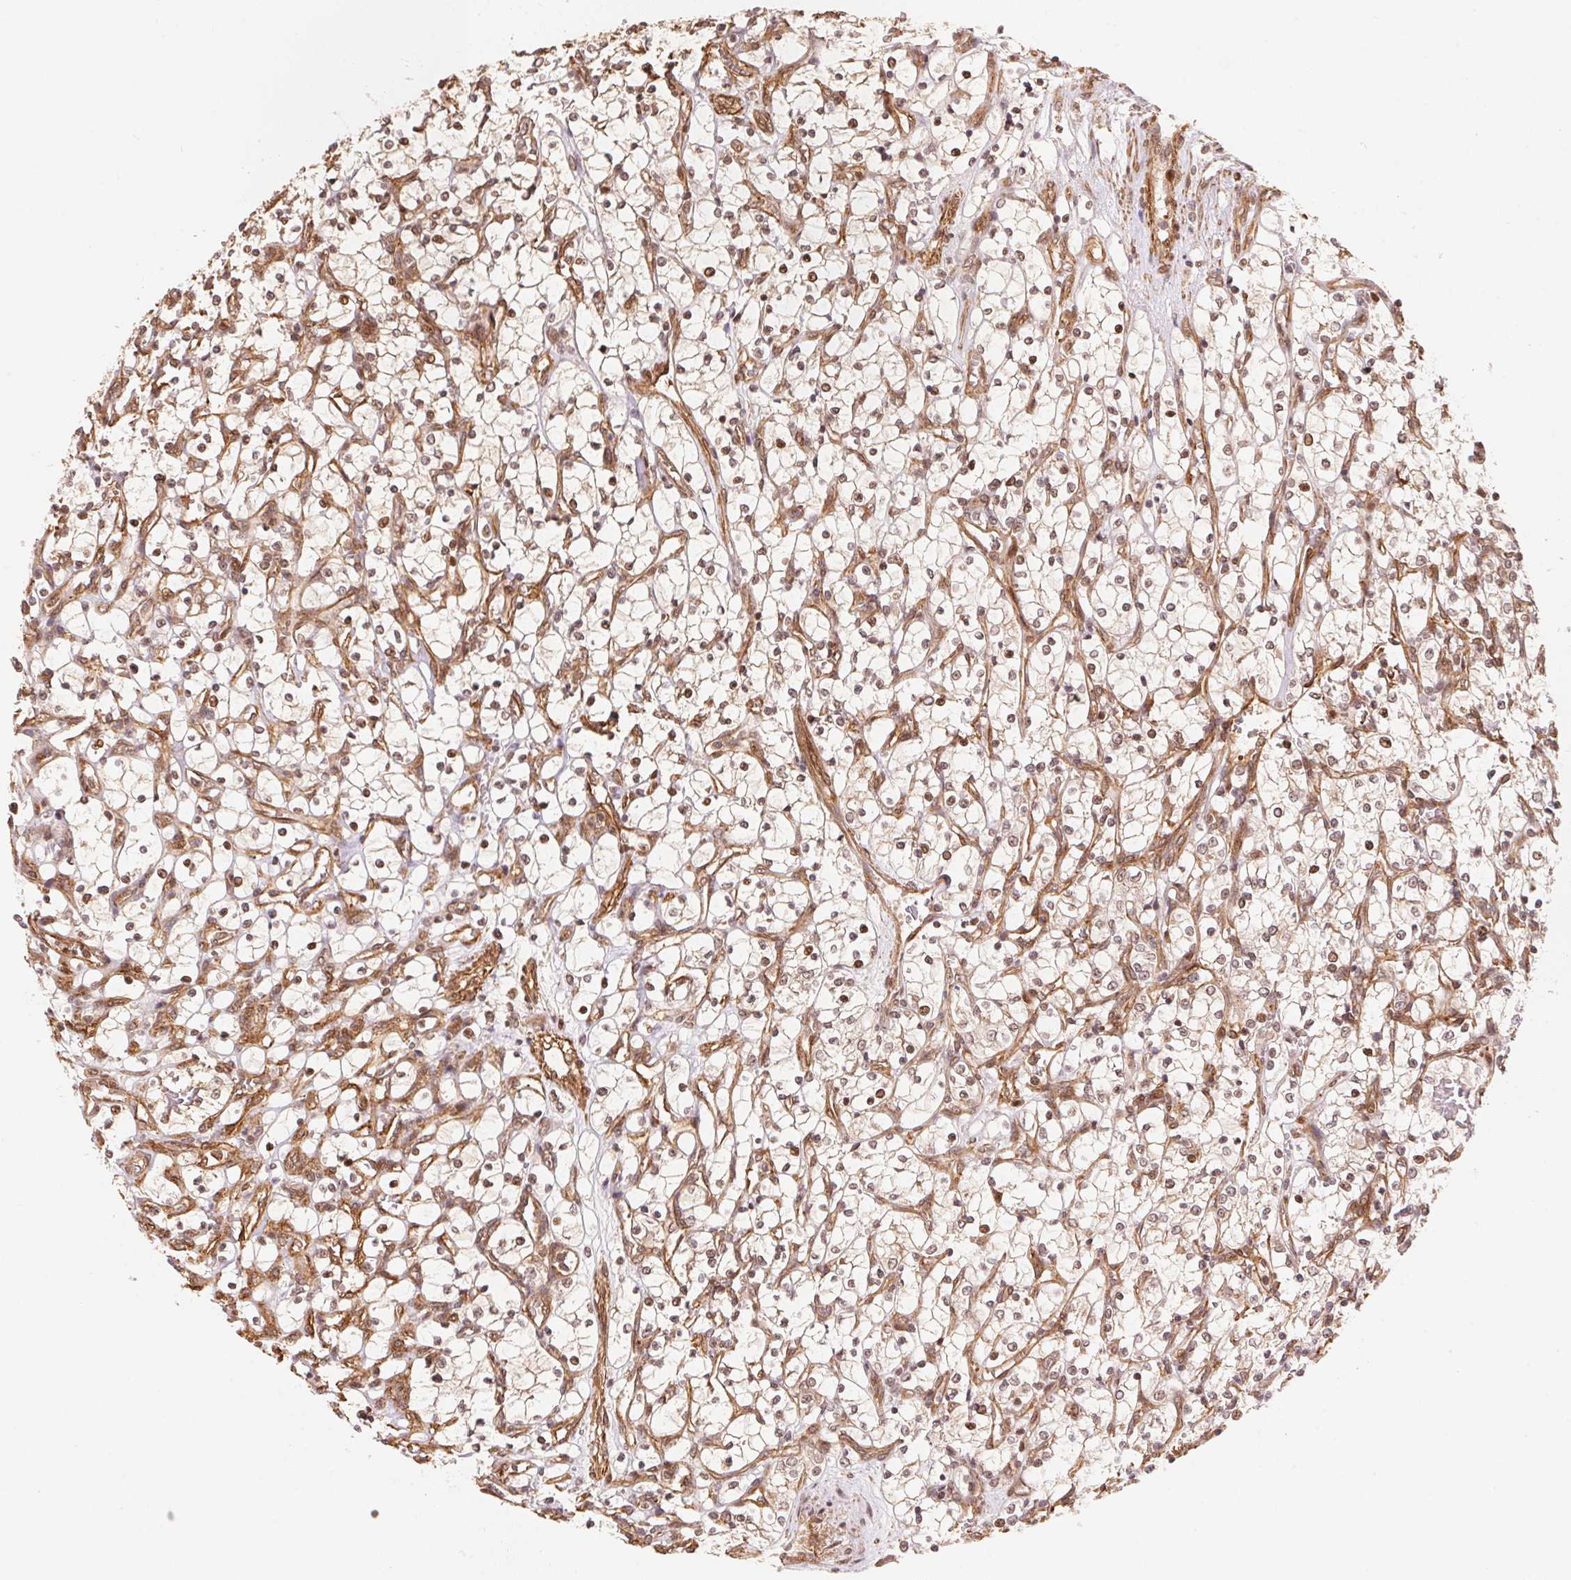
{"staining": {"intensity": "moderate", "quantity": ">75%", "location": "nuclear"}, "tissue": "renal cancer", "cell_type": "Tumor cells", "image_type": "cancer", "snomed": [{"axis": "morphology", "description": "Adenocarcinoma, NOS"}, {"axis": "topography", "description": "Kidney"}], "caption": "IHC micrograph of renal adenocarcinoma stained for a protein (brown), which displays medium levels of moderate nuclear staining in approximately >75% of tumor cells.", "gene": "TNIP2", "patient": {"sex": "female", "age": 69}}